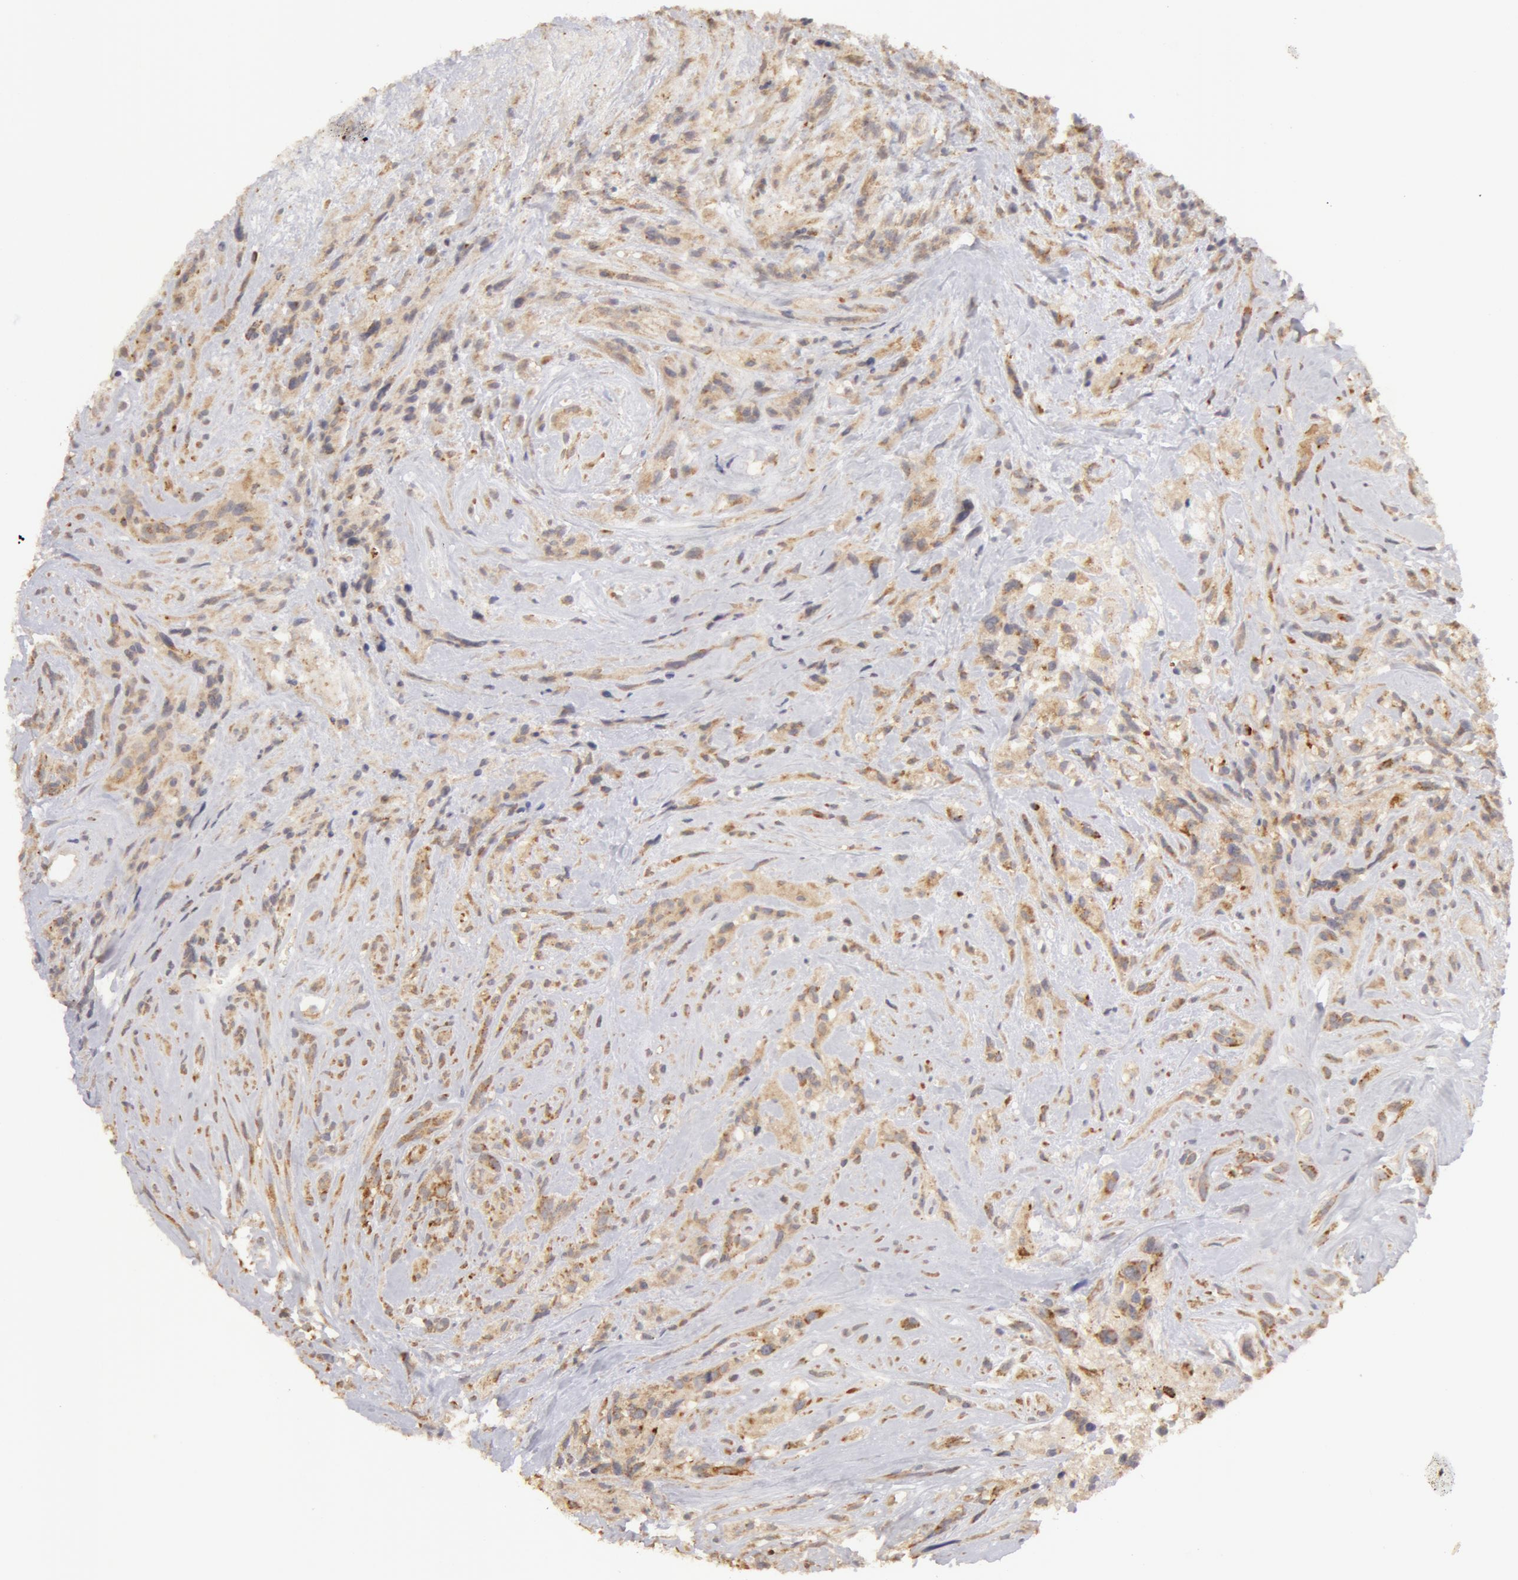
{"staining": {"intensity": "weak", "quantity": "25%-75%", "location": "cytoplasmic/membranous"}, "tissue": "glioma", "cell_type": "Tumor cells", "image_type": "cancer", "snomed": [{"axis": "morphology", "description": "Glioma, malignant, High grade"}, {"axis": "topography", "description": "Brain"}], "caption": "A low amount of weak cytoplasmic/membranous positivity is present in approximately 25%-75% of tumor cells in glioma tissue. The staining was performed using DAB, with brown indicating positive protein expression. Nuclei are stained blue with hematoxylin.", "gene": "ADPRH", "patient": {"sex": "male", "age": 48}}